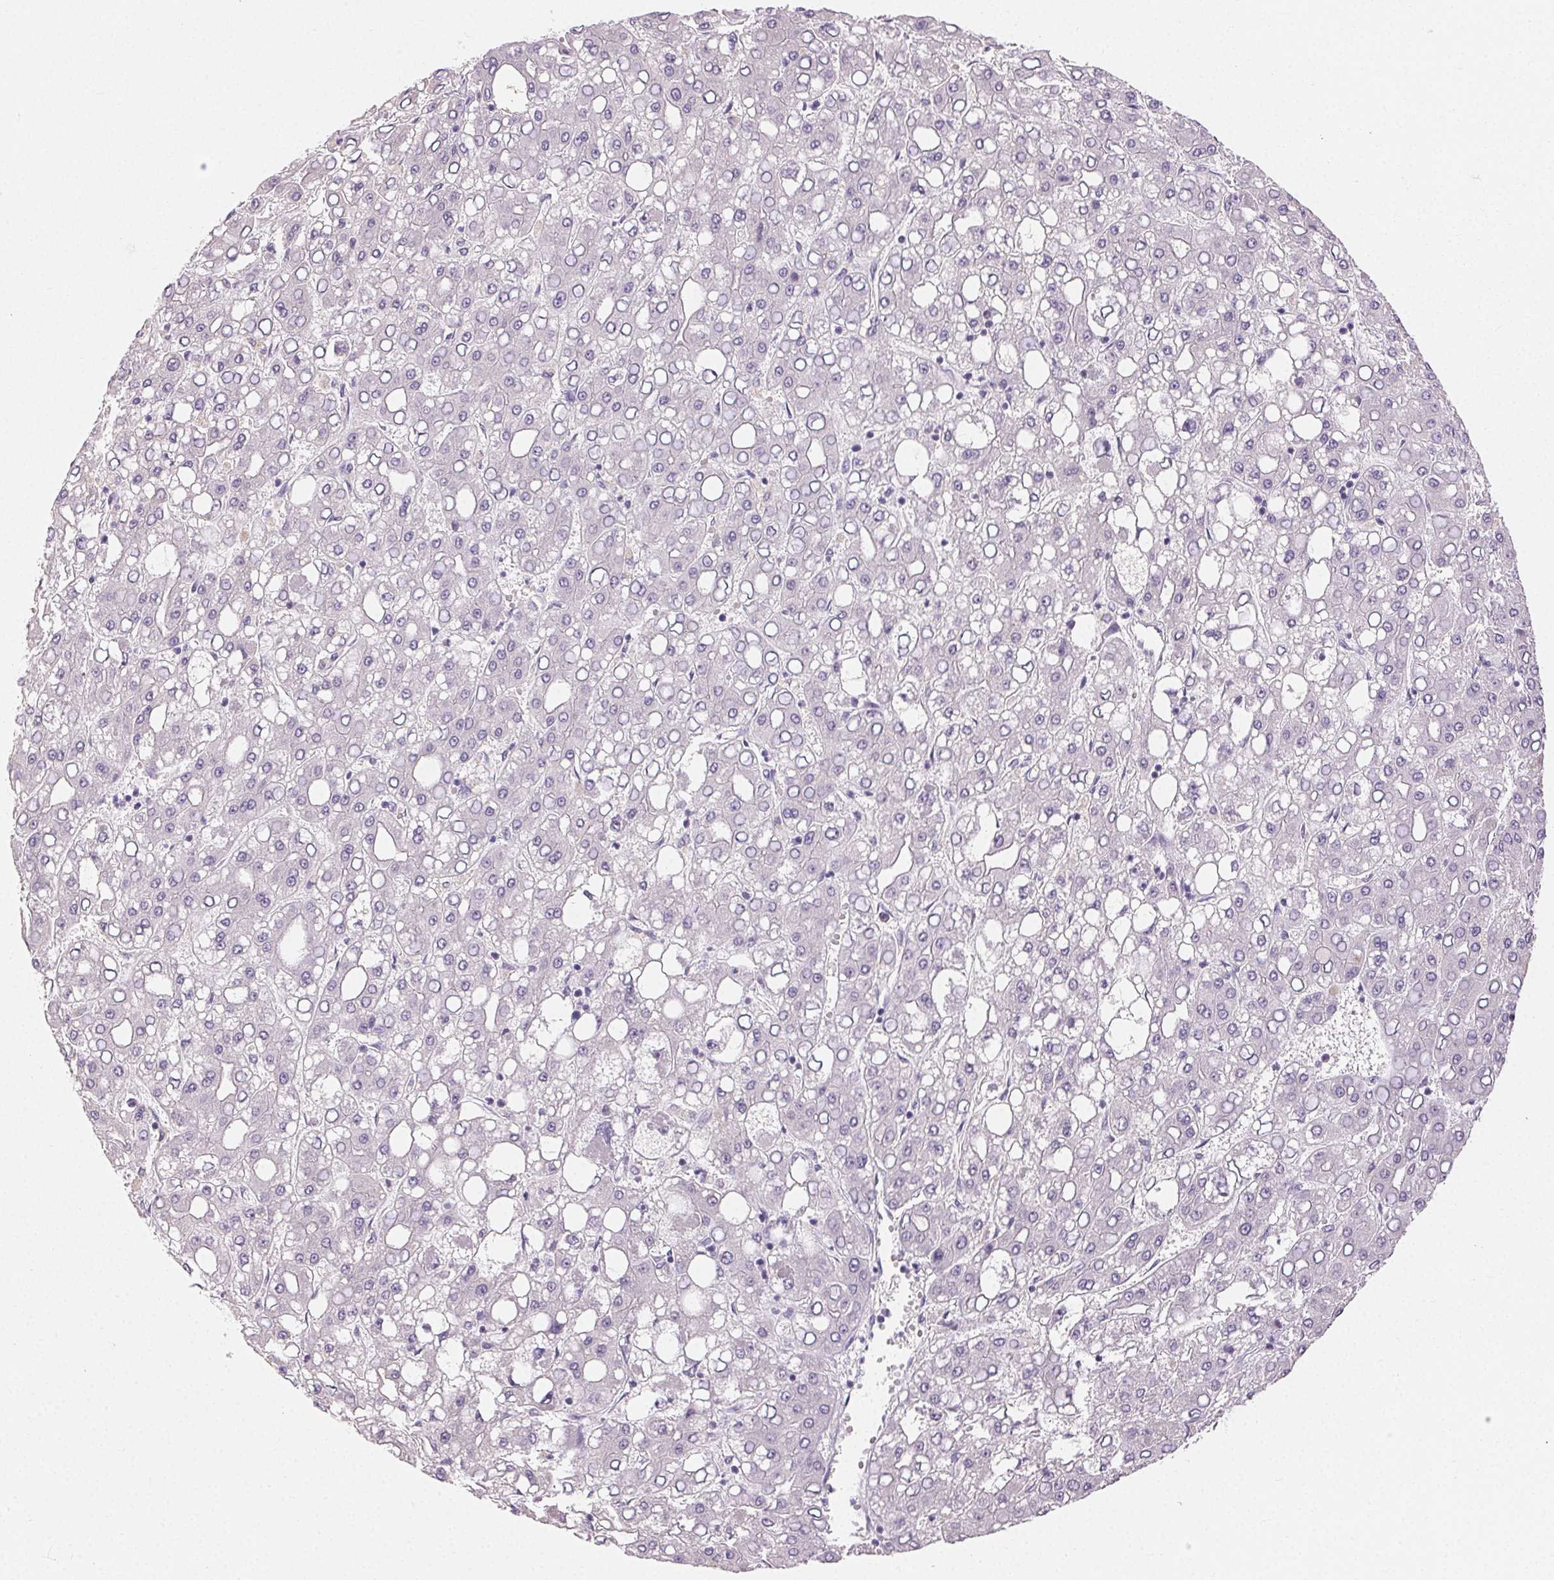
{"staining": {"intensity": "negative", "quantity": "none", "location": "none"}, "tissue": "liver cancer", "cell_type": "Tumor cells", "image_type": "cancer", "snomed": [{"axis": "morphology", "description": "Carcinoma, Hepatocellular, NOS"}, {"axis": "topography", "description": "Liver"}], "caption": "Micrograph shows no significant protein positivity in tumor cells of liver hepatocellular carcinoma. (DAB (3,3'-diaminobenzidine) immunohistochemistry (IHC), high magnification).", "gene": "SFTPD", "patient": {"sex": "male", "age": 65}}